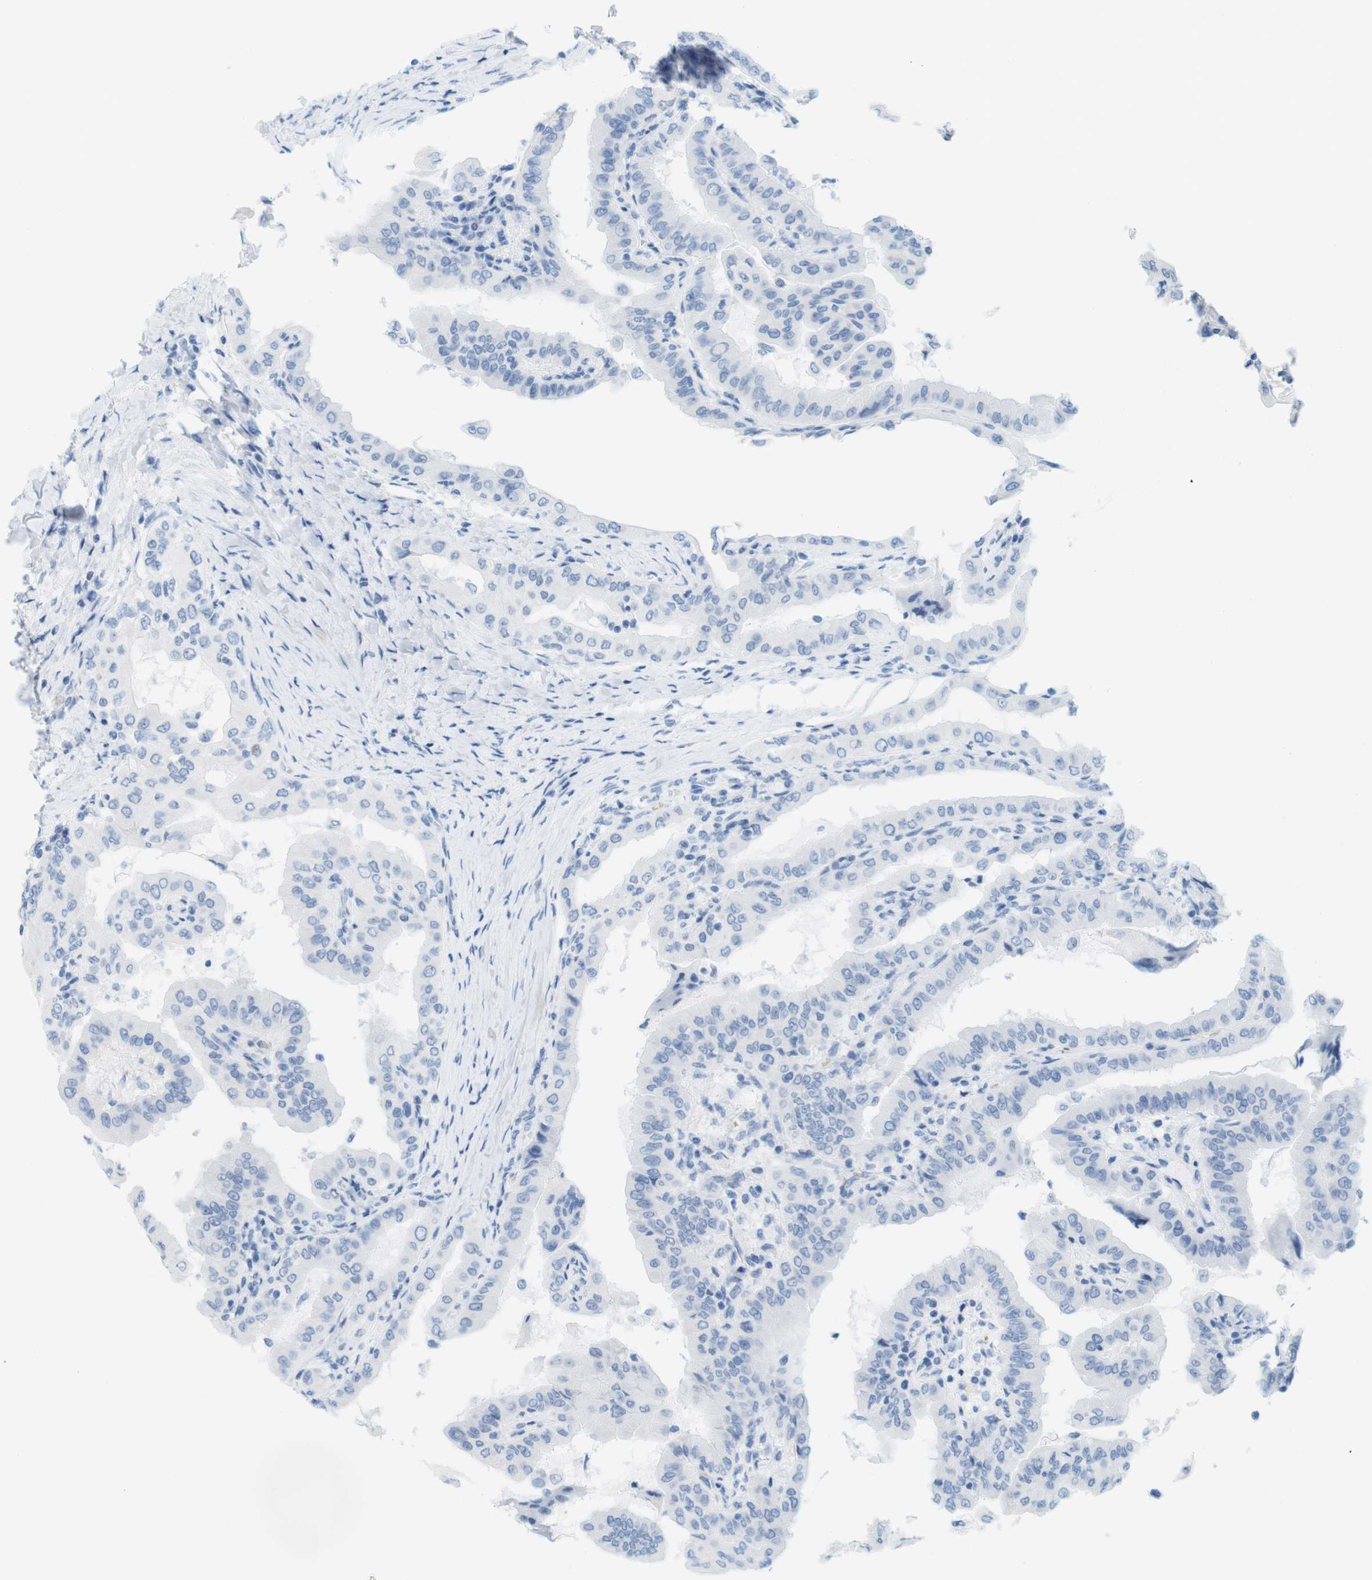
{"staining": {"intensity": "negative", "quantity": "none", "location": "none"}, "tissue": "thyroid cancer", "cell_type": "Tumor cells", "image_type": "cancer", "snomed": [{"axis": "morphology", "description": "Papillary adenocarcinoma, NOS"}, {"axis": "topography", "description": "Thyroid gland"}], "caption": "Tumor cells show no significant expression in papillary adenocarcinoma (thyroid).", "gene": "TNNT2", "patient": {"sex": "male", "age": 33}}